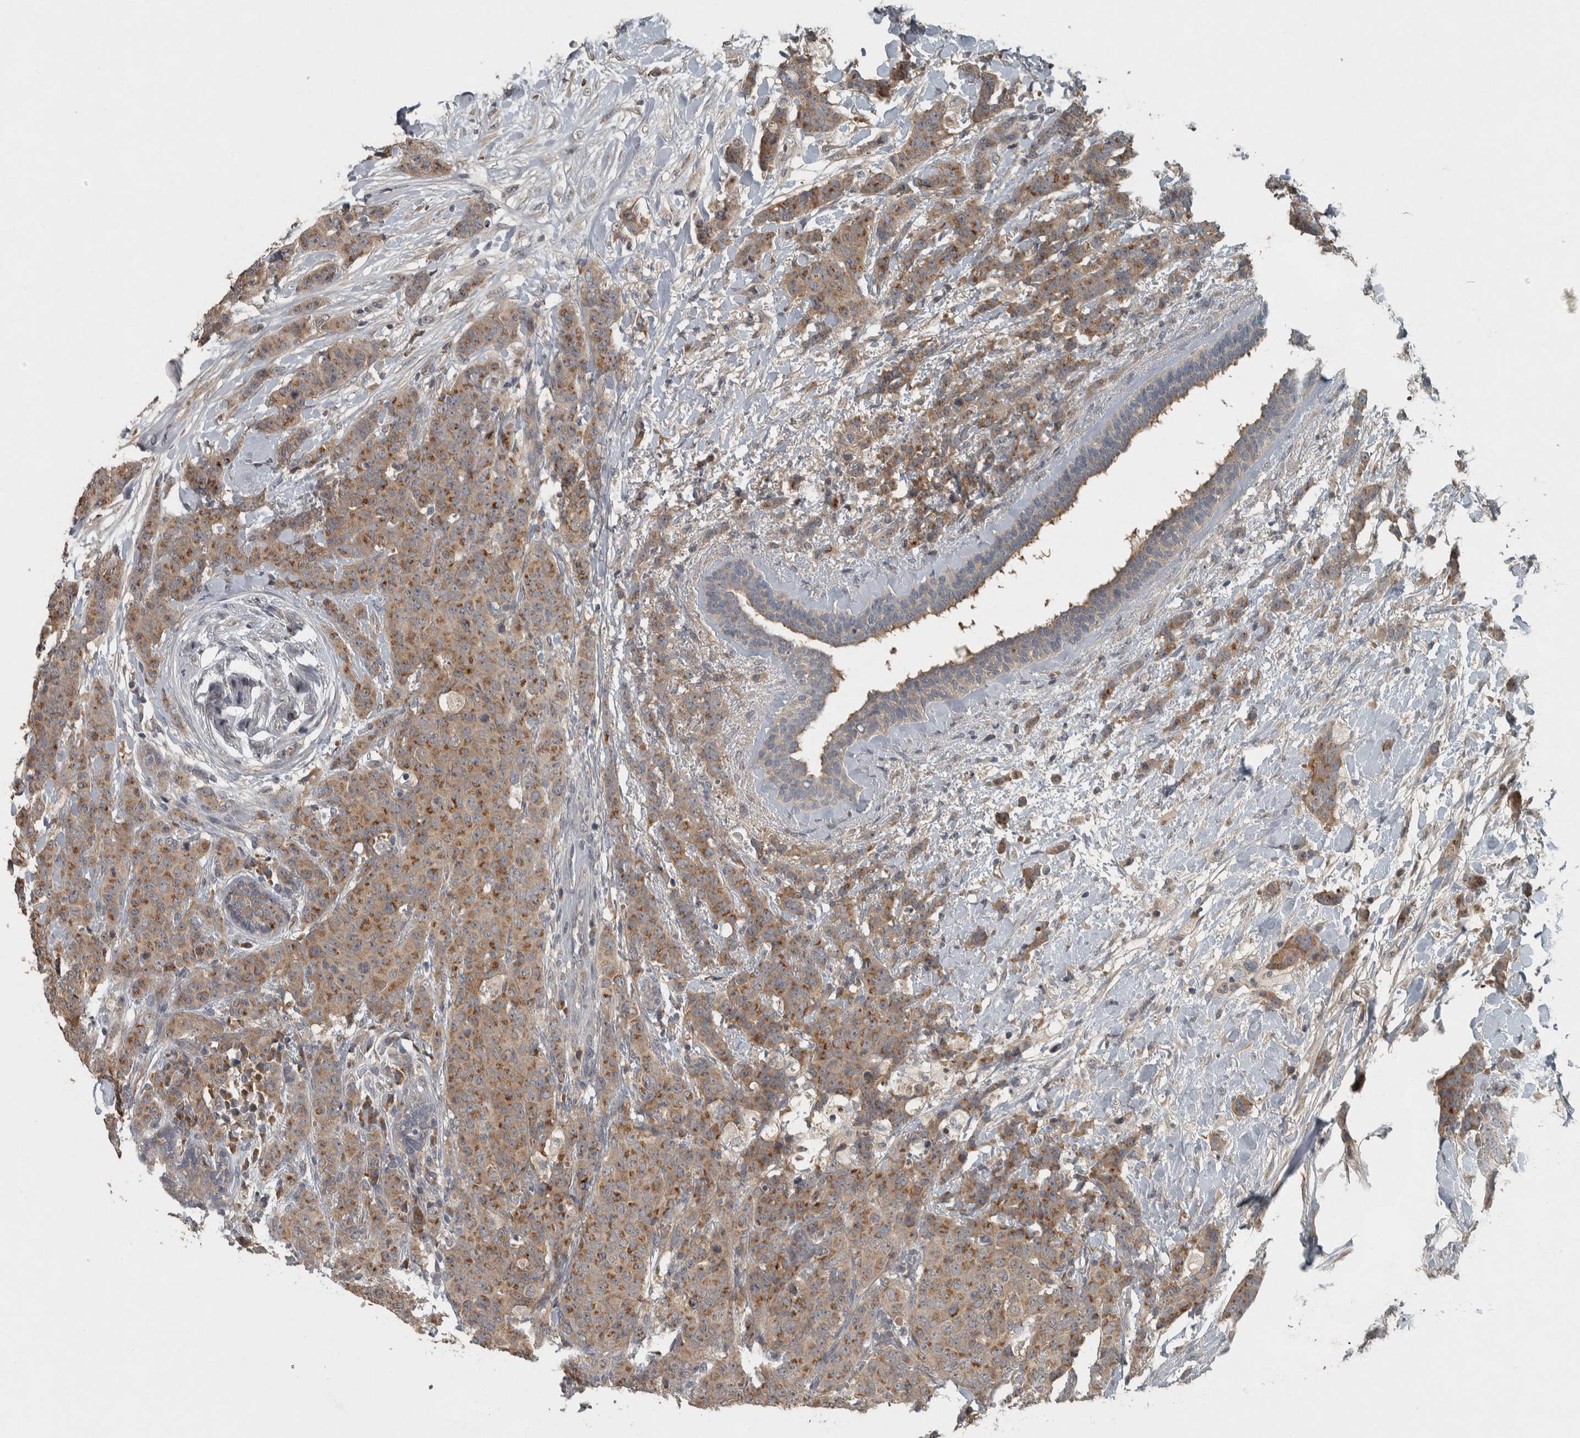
{"staining": {"intensity": "moderate", "quantity": ">75%", "location": "cytoplasmic/membranous"}, "tissue": "breast cancer", "cell_type": "Tumor cells", "image_type": "cancer", "snomed": [{"axis": "morphology", "description": "Normal tissue, NOS"}, {"axis": "morphology", "description": "Duct carcinoma"}, {"axis": "topography", "description": "Breast"}], "caption": "Protein positivity by IHC exhibits moderate cytoplasmic/membranous staining in approximately >75% of tumor cells in breast cancer.", "gene": "CLCN2", "patient": {"sex": "female", "age": 40}}